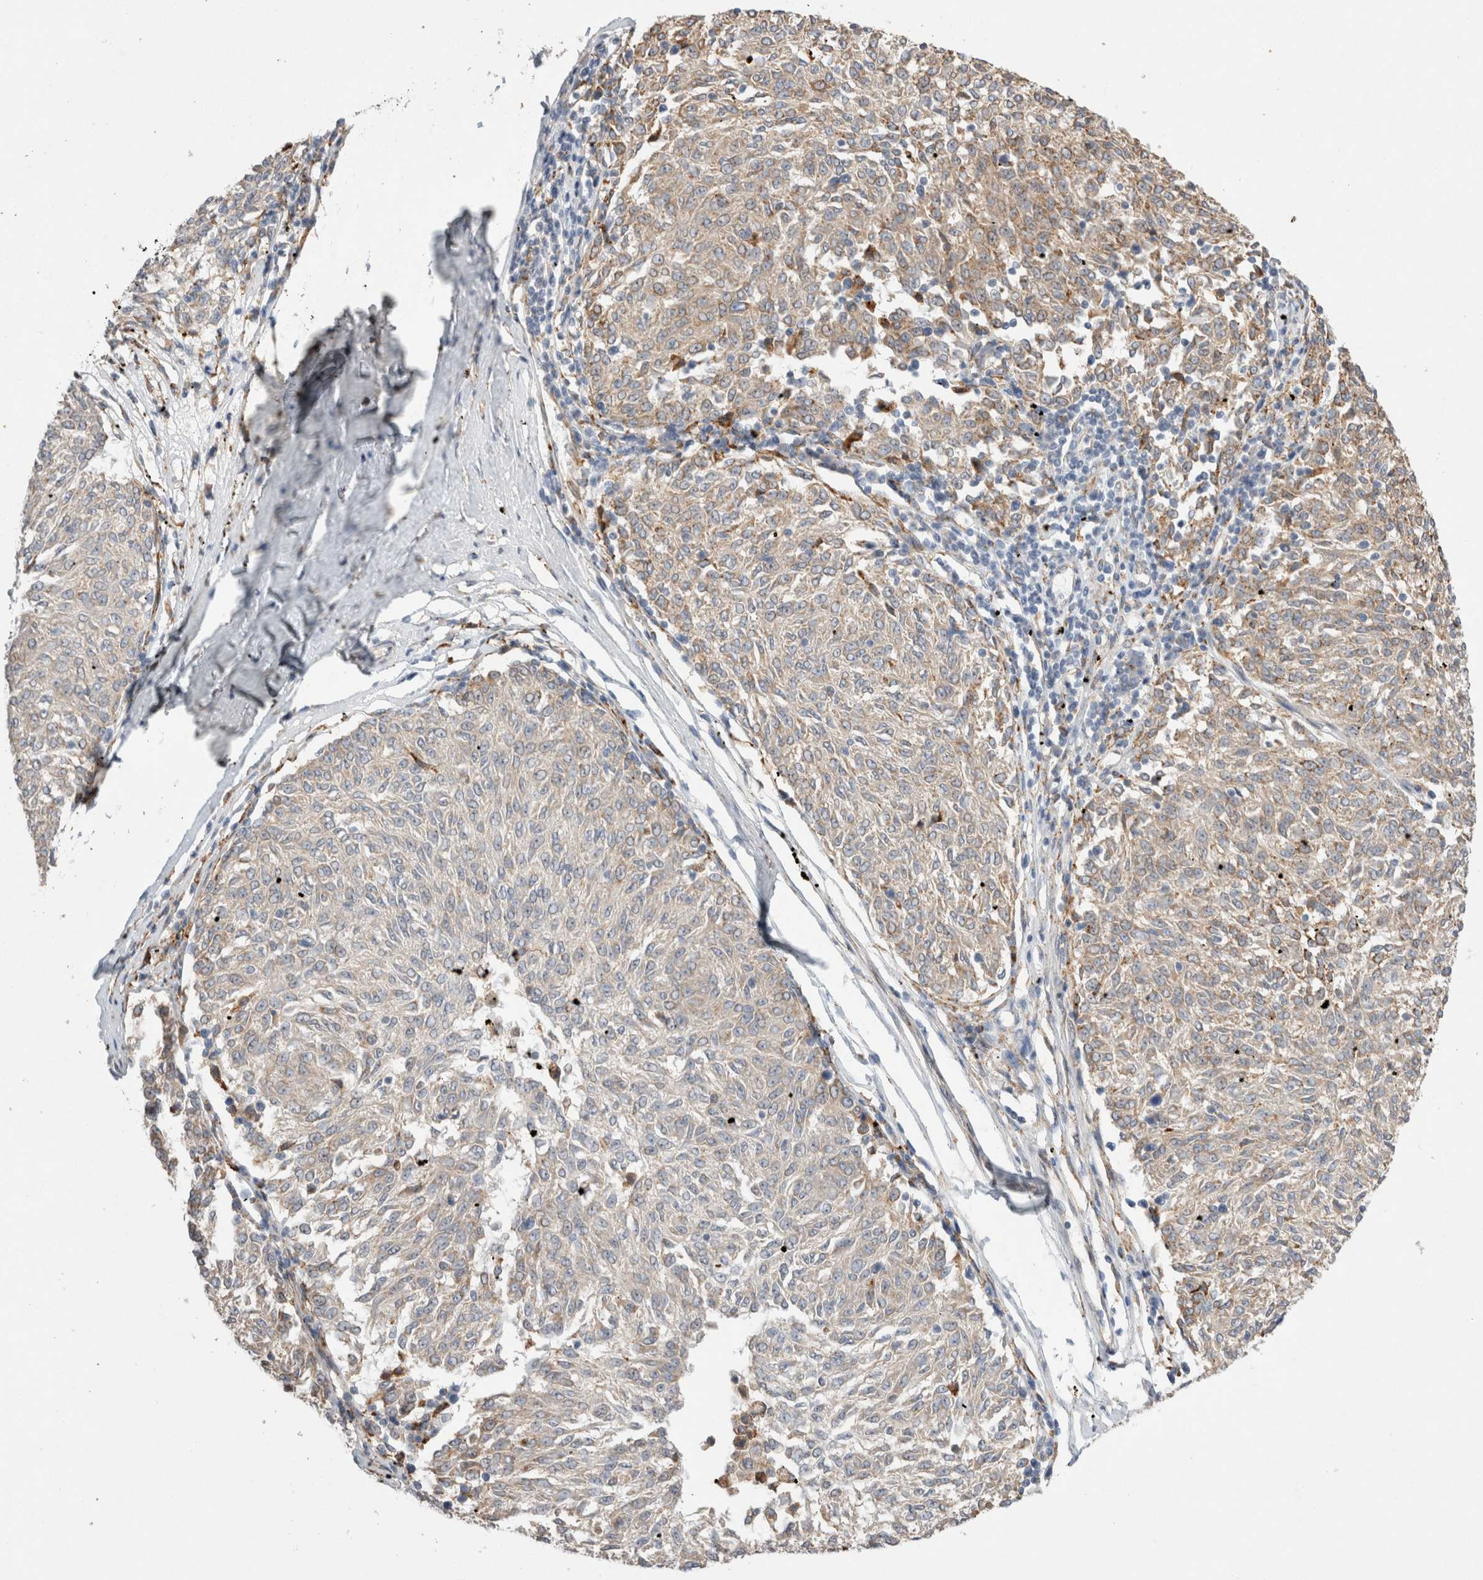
{"staining": {"intensity": "weak", "quantity": "<25%", "location": "cytoplasmic/membranous"}, "tissue": "melanoma", "cell_type": "Tumor cells", "image_type": "cancer", "snomed": [{"axis": "morphology", "description": "Malignant melanoma, NOS"}, {"axis": "topography", "description": "Skin"}], "caption": "Tumor cells show no significant expression in melanoma.", "gene": "TRMT9B", "patient": {"sex": "female", "age": 72}}